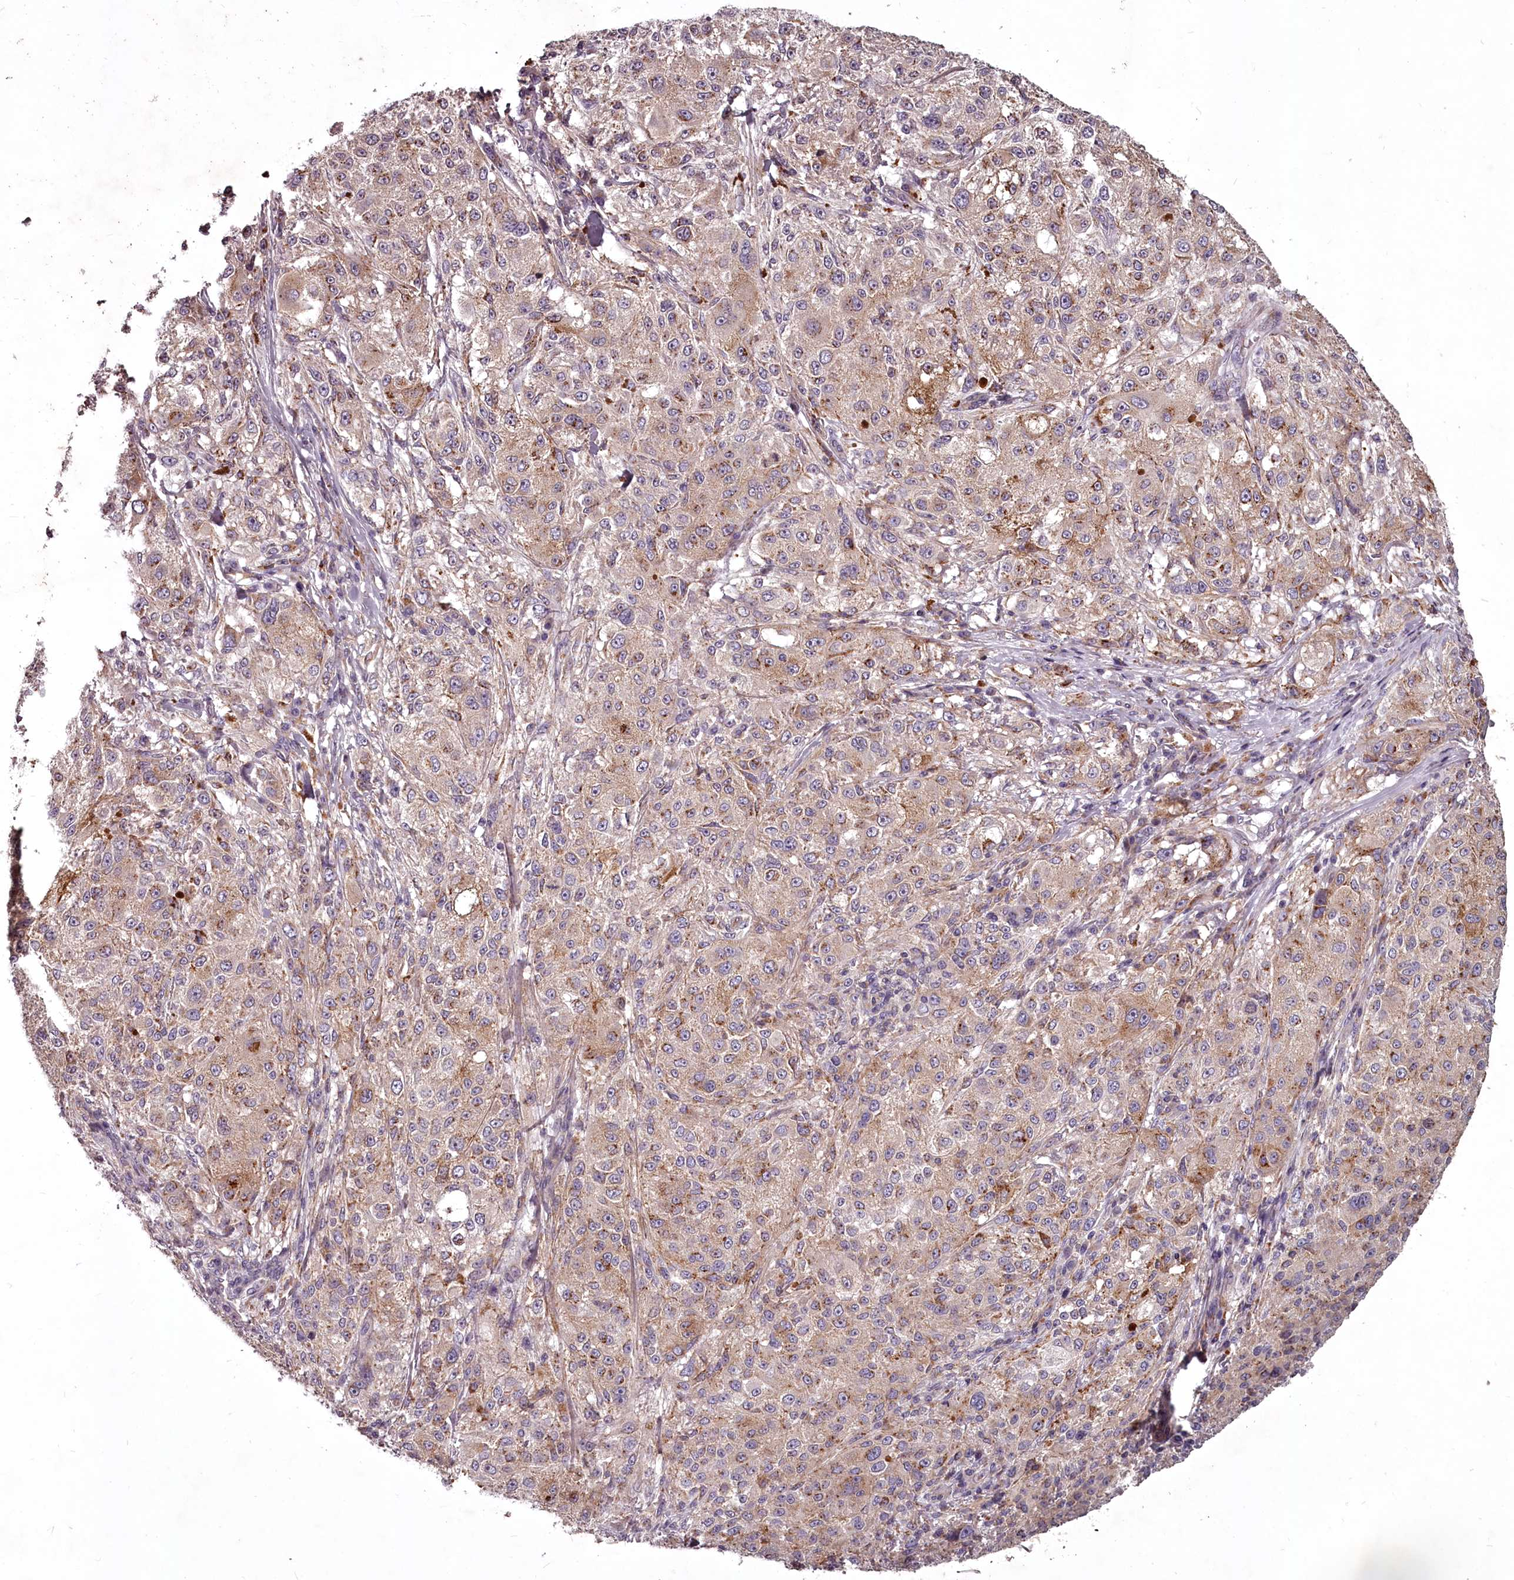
{"staining": {"intensity": "moderate", "quantity": "<25%", "location": "cytoplasmic/membranous"}, "tissue": "melanoma", "cell_type": "Tumor cells", "image_type": "cancer", "snomed": [{"axis": "morphology", "description": "Necrosis, NOS"}, {"axis": "morphology", "description": "Malignant melanoma, NOS"}, {"axis": "topography", "description": "Skin"}], "caption": "Malignant melanoma stained with DAB immunohistochemistry (IHC) demonstrates low levels of moderate cytoplasmic/membranous staining in about <25% of tumor cells.", "gene": "STX6", "patient": {"sex": "female", "age": 87}}